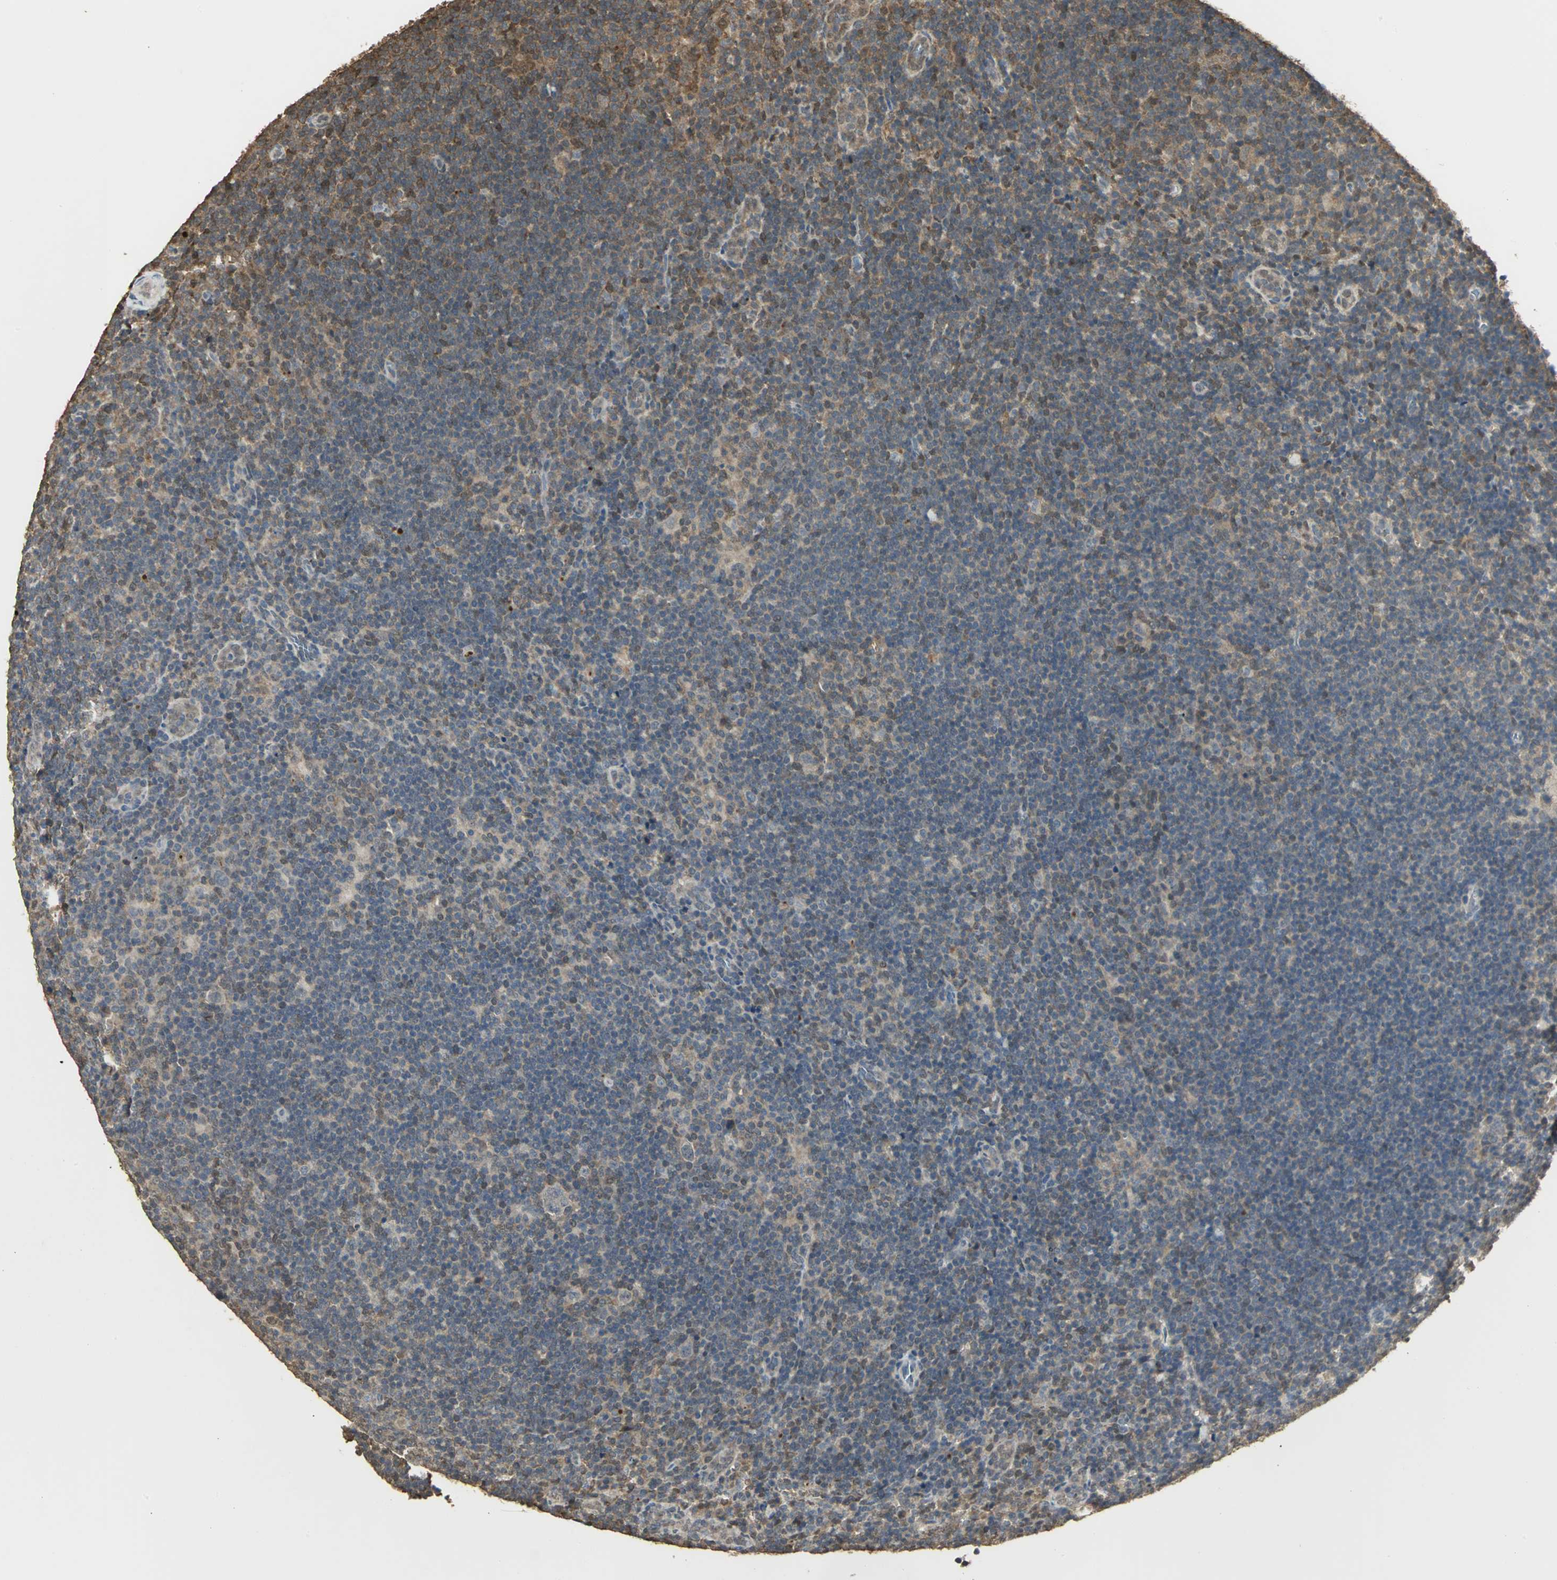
{"staining": {"intensity": "moderate", "quantity": ">75%", "location": "cytoplasmic/membranous"}, "tissue": "lymphoma", "cell_type": "Tumor cells", "image_type": "cancer", "snomed": [{"axis": "morphology", "description": "Hodgkin's disease, NOS"}, {"axis": "topography", "description": "Lymph node"}], "caption": "This micrograph displays immunohistochemistry (IHC) staining of Hodgkin's disease, with medium moderate cytoplasmic/membranous staining in about >75% of tumor cells.", "gene": "PARK7", "patient": {"sex": "female", "age": 57}}